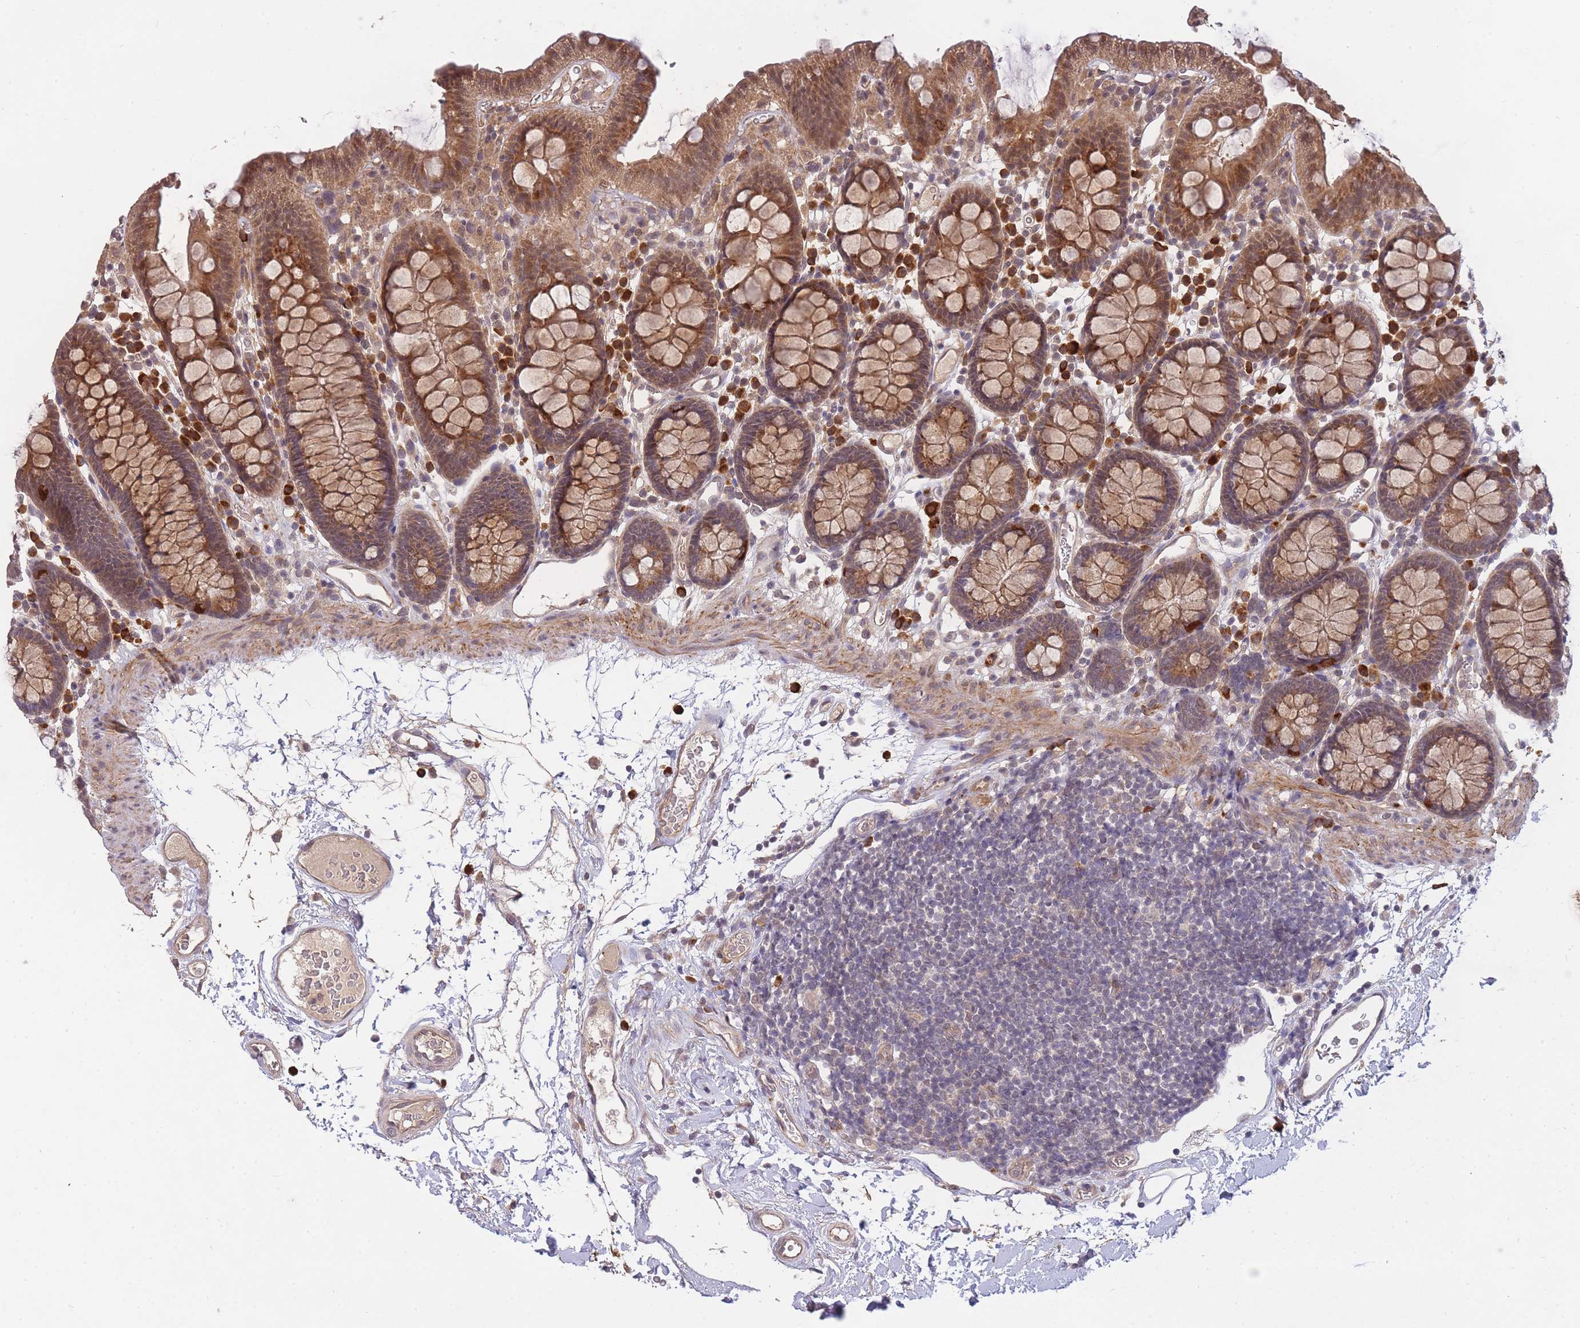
{"staining": {"intensity": "weak", "quantity": ">75%", "location": "cytoplasmic/membranous"}, "tissue": "colon", "cell_type": "Endothelial cells", "image_type": "normal", "snomed": [{"axis": "morphology", "description": "Normal tissue, NOS"}, {"axis": "topography", "description": "Colon"}], "caption": "This micrograph demonstrates IHC staining of benign human colon, with low weak cytoplasmic/membranous positivity in approximately >75% of endothelial cells.", "gene": "SMC6", "patient": {"sex": "male", "age": 75}}